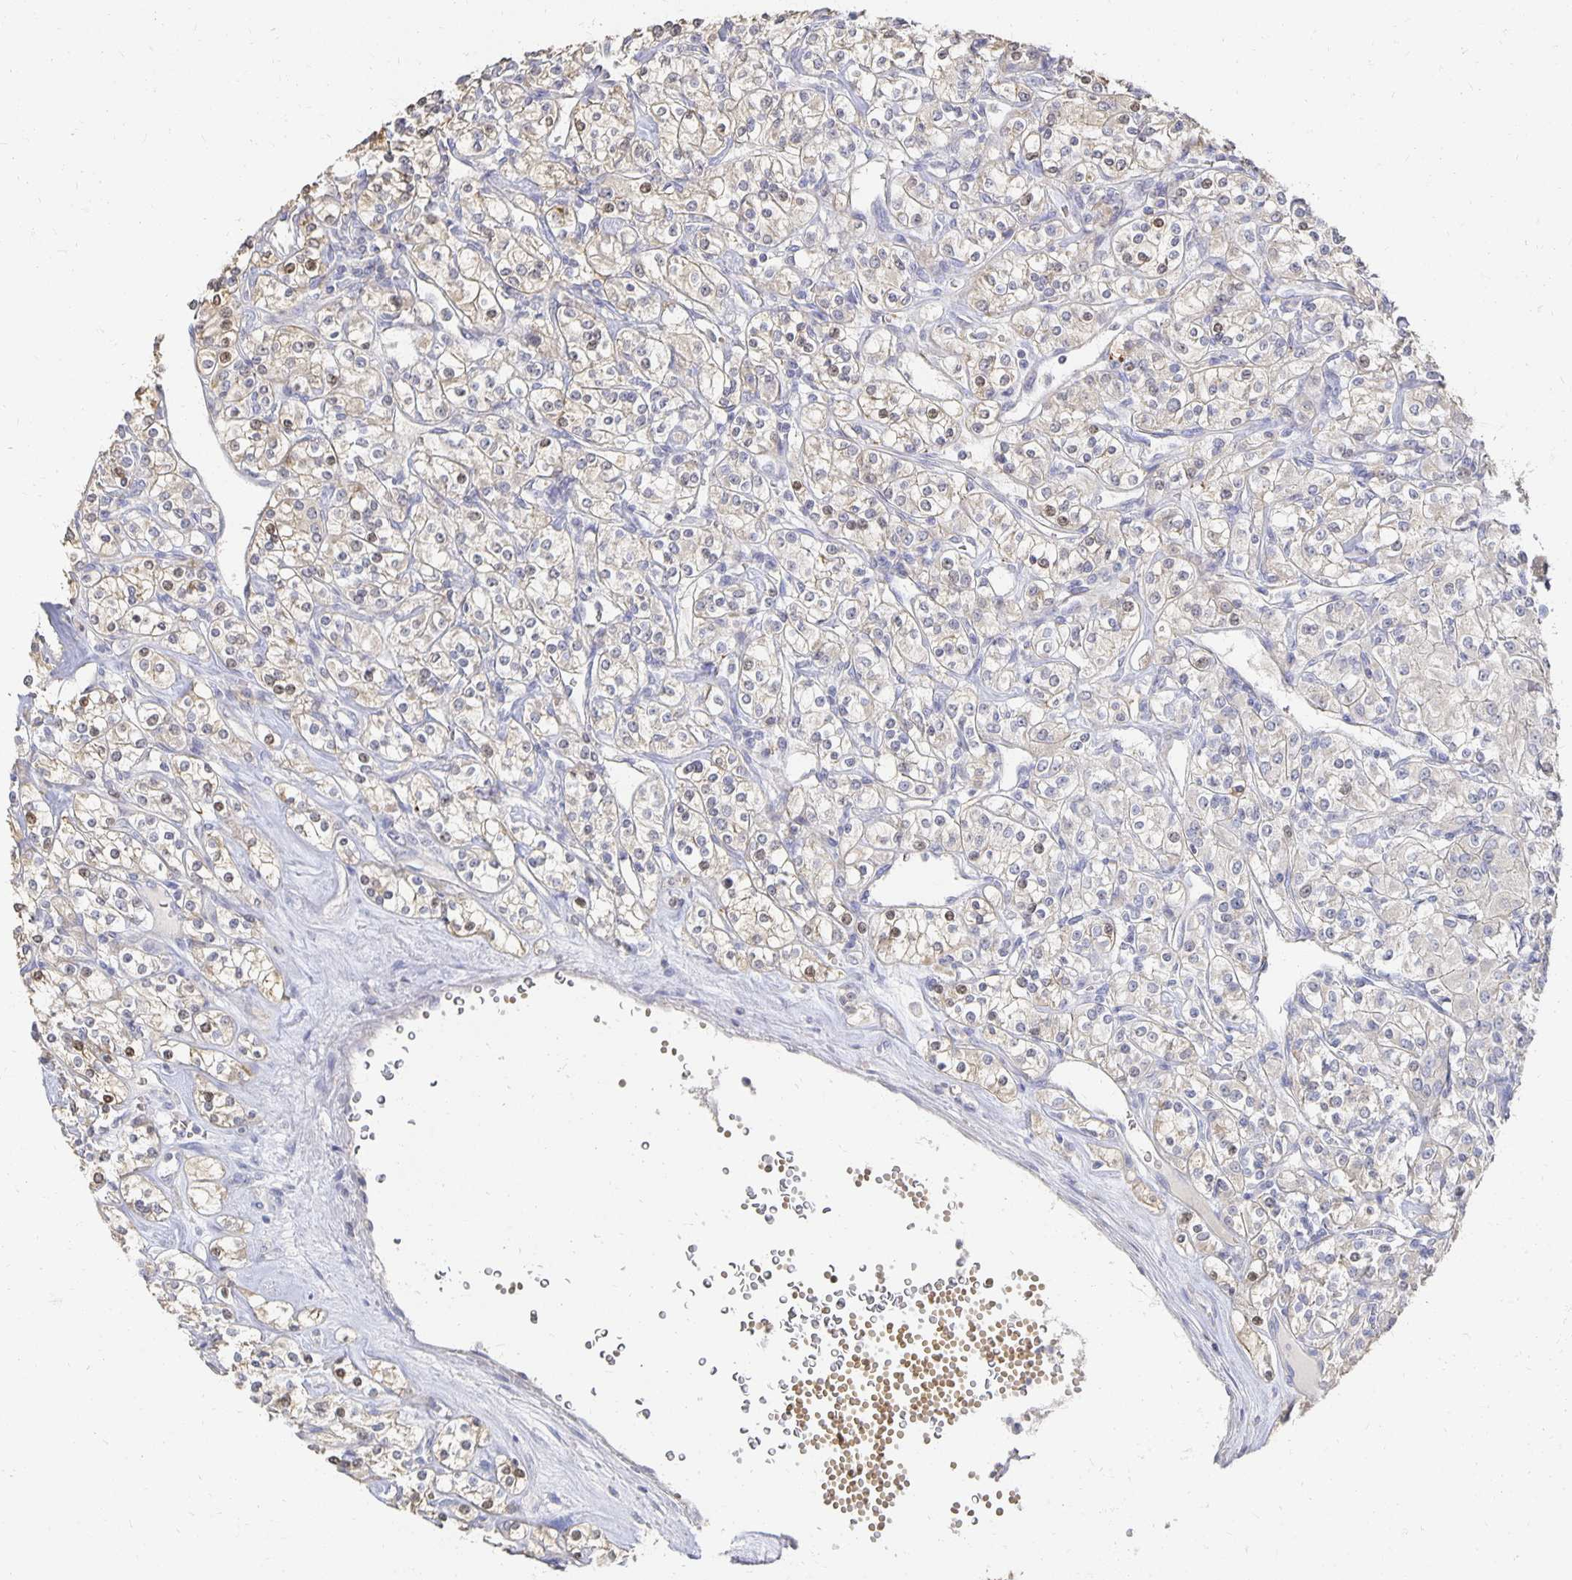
{"staining": {"intensity": "weak", "quantity": "<25%", "location": "cytoplasmic/membranous"}, "tissue": "renal cancer", "cell_type": "Tumor cells", "image_type": "cancer", "snomed": [{"axis": "morphology", "description": "Adenocarcinoma, NOS"}, {"axis": "topography", "description": "Kidney"}], "caption": "The histopathology image demonstrates no staining of tumor cells in renal cancer. (DAB IHC visualized using brightfield microscopy, high magnification).", "gene": "CST6", "patient": {"sex": "male", "age": 77}}